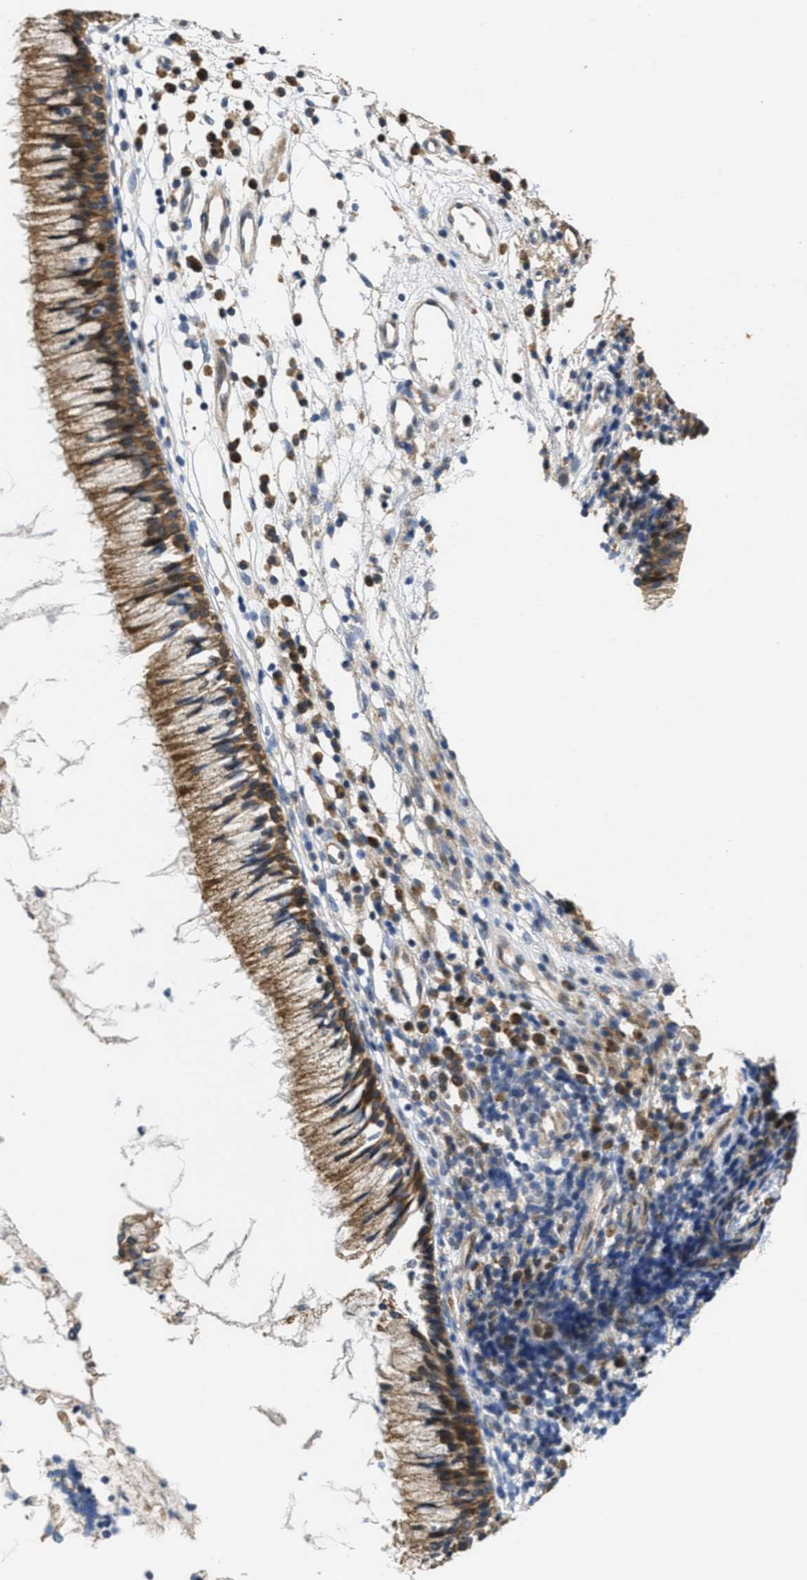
{"staining": {"intensity": "moderate", "quantity": ">75%", "location": "cytoplasmic/membranous"}, "tissue": "nasopharynx", "cell_type": "Respiratory epithelial cells", "image_type": "normal", "snomed": [{"axis": "morphology", "description": "Normal tissue, NOS"}, {"axis": "topography", "description": "Nasopharynx"}], "caption": "Normal nasopharynx was stained to show a protein in brown. There is medium levels of moderate cytoplasmic/membranous staining in about >75% of respiratory epithelial cells.", "gene": "CDPF1", "patient": {"sex": "male", "age": 21}}